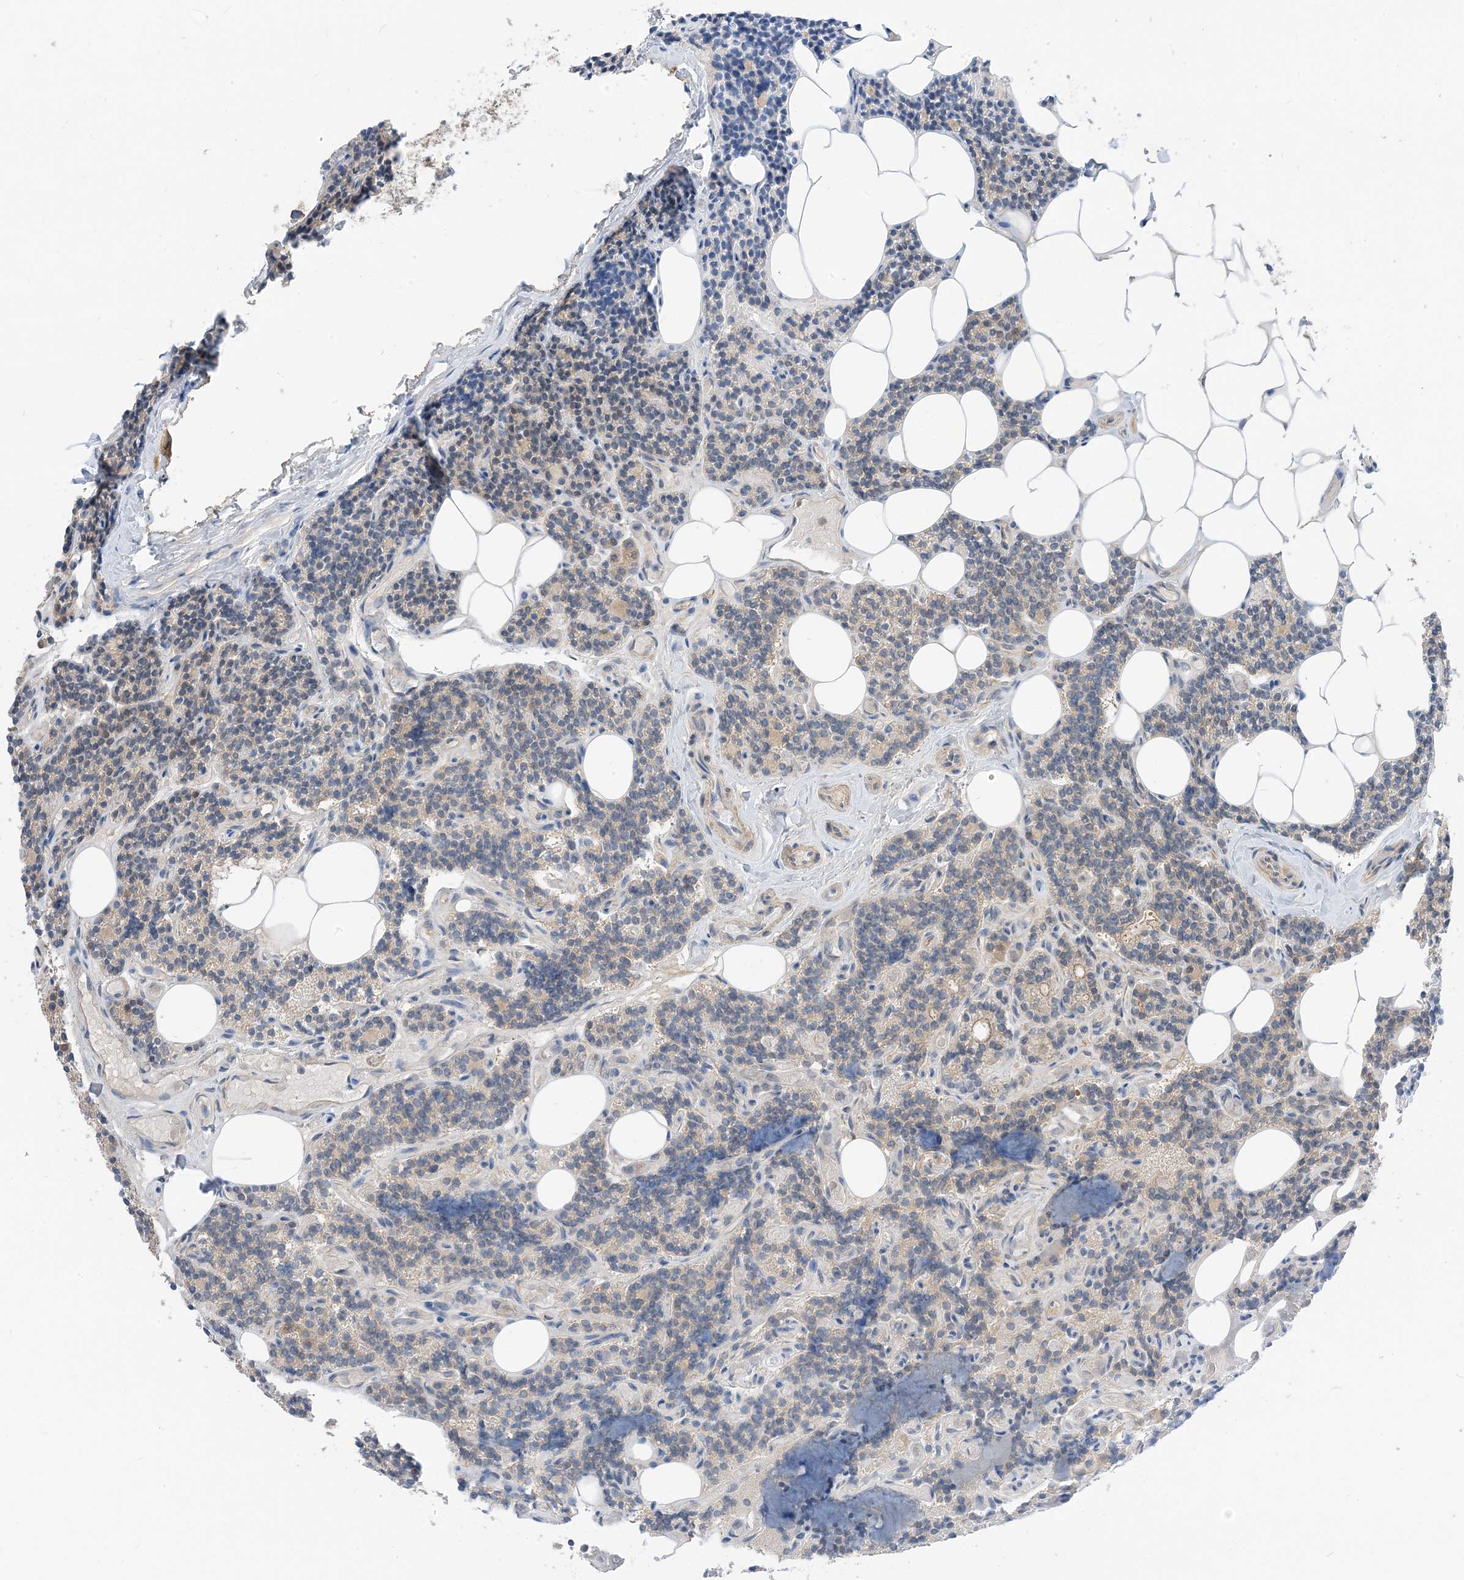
{"staining": {"intensity": "negative", "quantity": "none", "location": "none"}, "tissue": "parathyroid gland", "cell_type": "Glandular cells", "image_type": "normal", "snomed": [{"axis": "morphology", "description": "Normal tissue, NOS"}, {"axis": "topography", "description": "Parathyroid gland"}], "caption": "This image is of normal parathyroid gland stained with immunohistochemistry to label a protein in brown with the nuclei are counter-stained blue. There is no positivity in glandular cells.", "gene": "NAGK", "patient": {"sex": "female", "age": 43}}